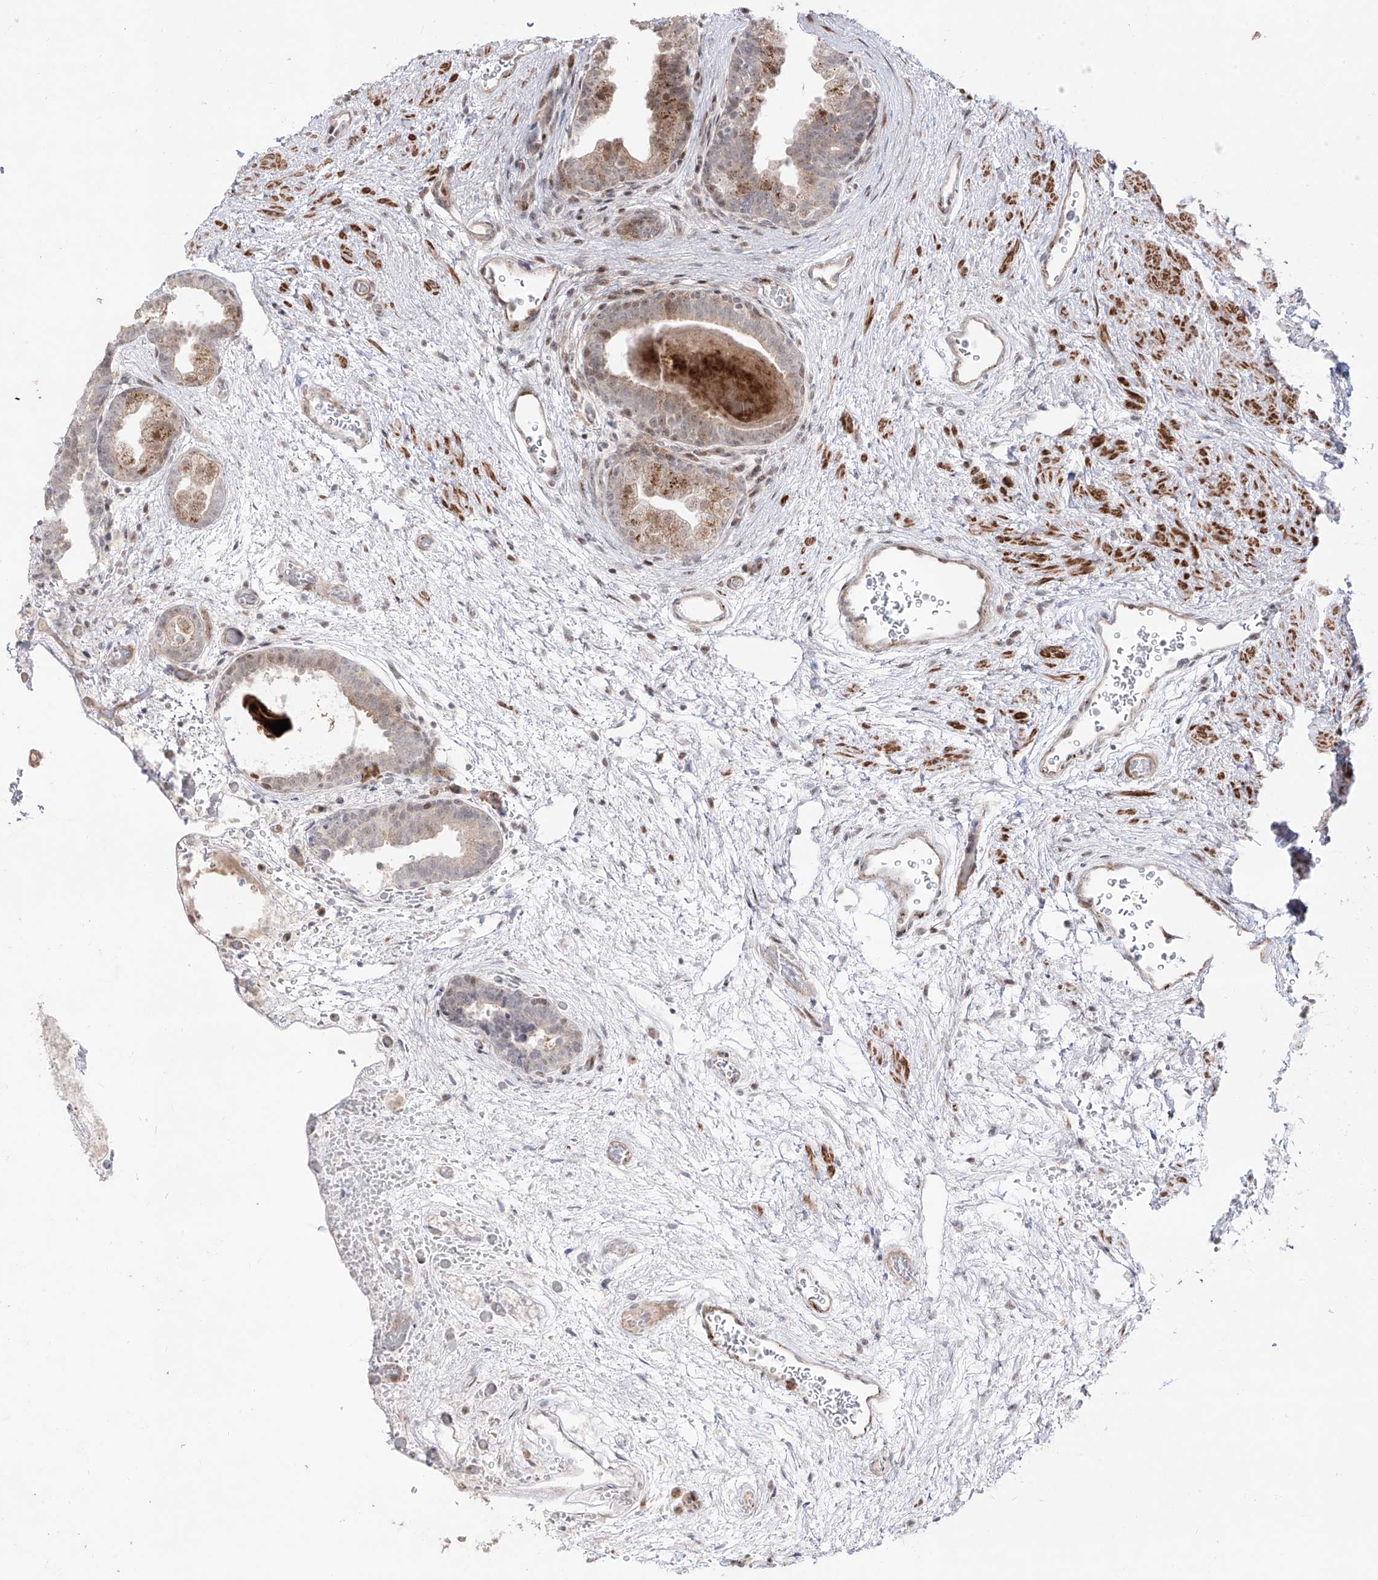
{"staining": {"intensity": "weak", "quantity": "25%-75%", "location": "cytoplasmic/membranous,nuclear"}, "tissue": "prostate", "cell_type": "Glandular cells", "image_type": "normal", "snomed": [{"axis": "morphology", "description": "Normal tissue, NOS"}, {"axis": "topography", "description": "Prostate"}], "caption": "Immunohistochemistry (IHC) of unremarkable prostate shows low levels of weak cytoplasmic/membranous,nuclear staining in about 25%-75% of glandular cells. (Brightfield microscopy of DAB IHC at high magnification).", "gene": "ZNF180", "patient": {"sex": "male", "age": 48}}